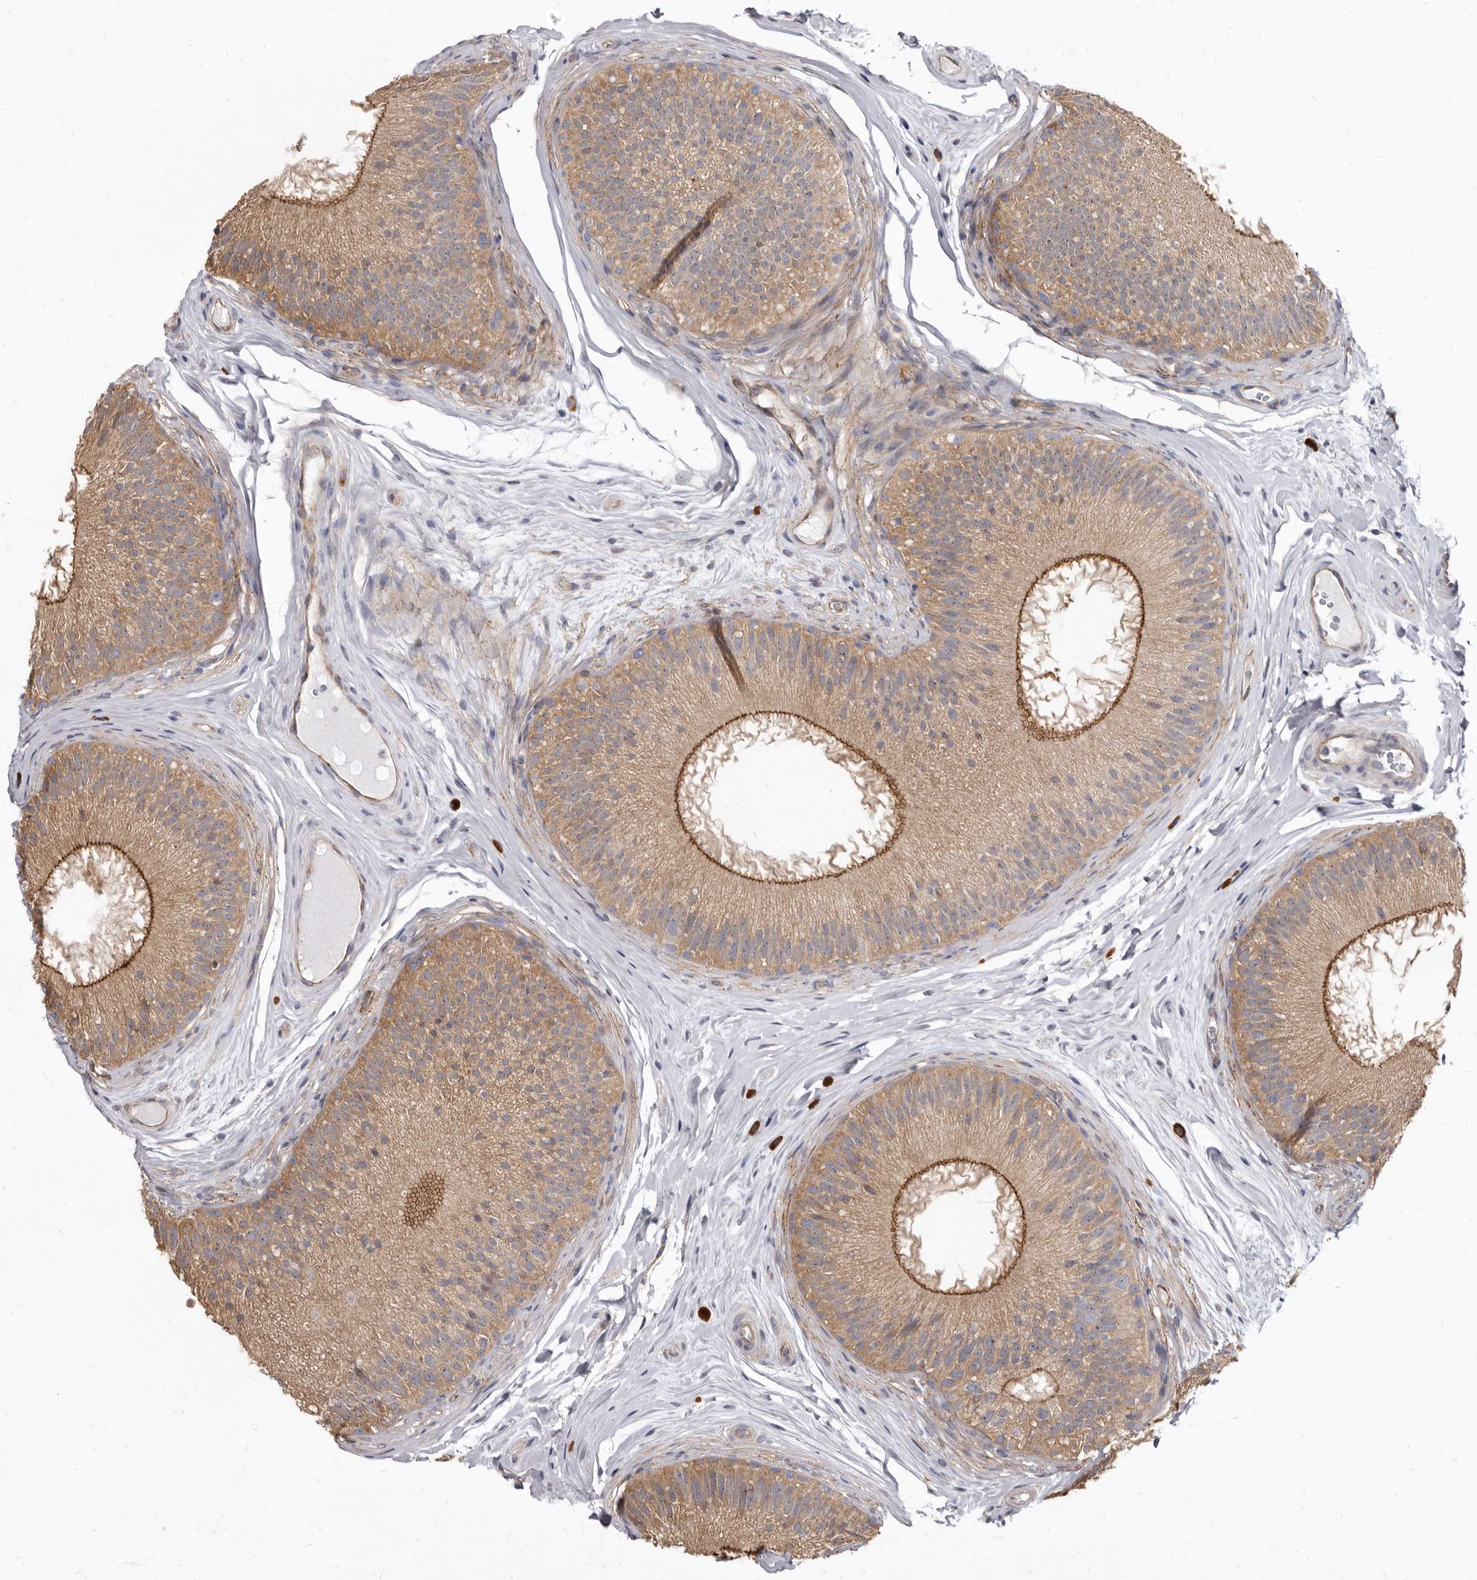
{"staining": {"intensity": "moderate", "quantity": "25%-75%", "location": "cytoplasmic/membranous,nuclear"}, "tissue": "epididymis", "cell_type": "Glandular cells", "image_type": "normal", "snomed": [{"axis": "morphology", "description": "Normal tissue, NOS"}, {"axis": "topography", "description": "Epididymis"}], "caption": "A micrograph showing moderate cytoplasmic/membranous,nuclear positivity in approximately 25%-75% of glandular cells in normal epididymis, as visualized by brown immunohistochemical staining.", "gene": "FMO2", "patient": {"sex": "male", "age": 45}}